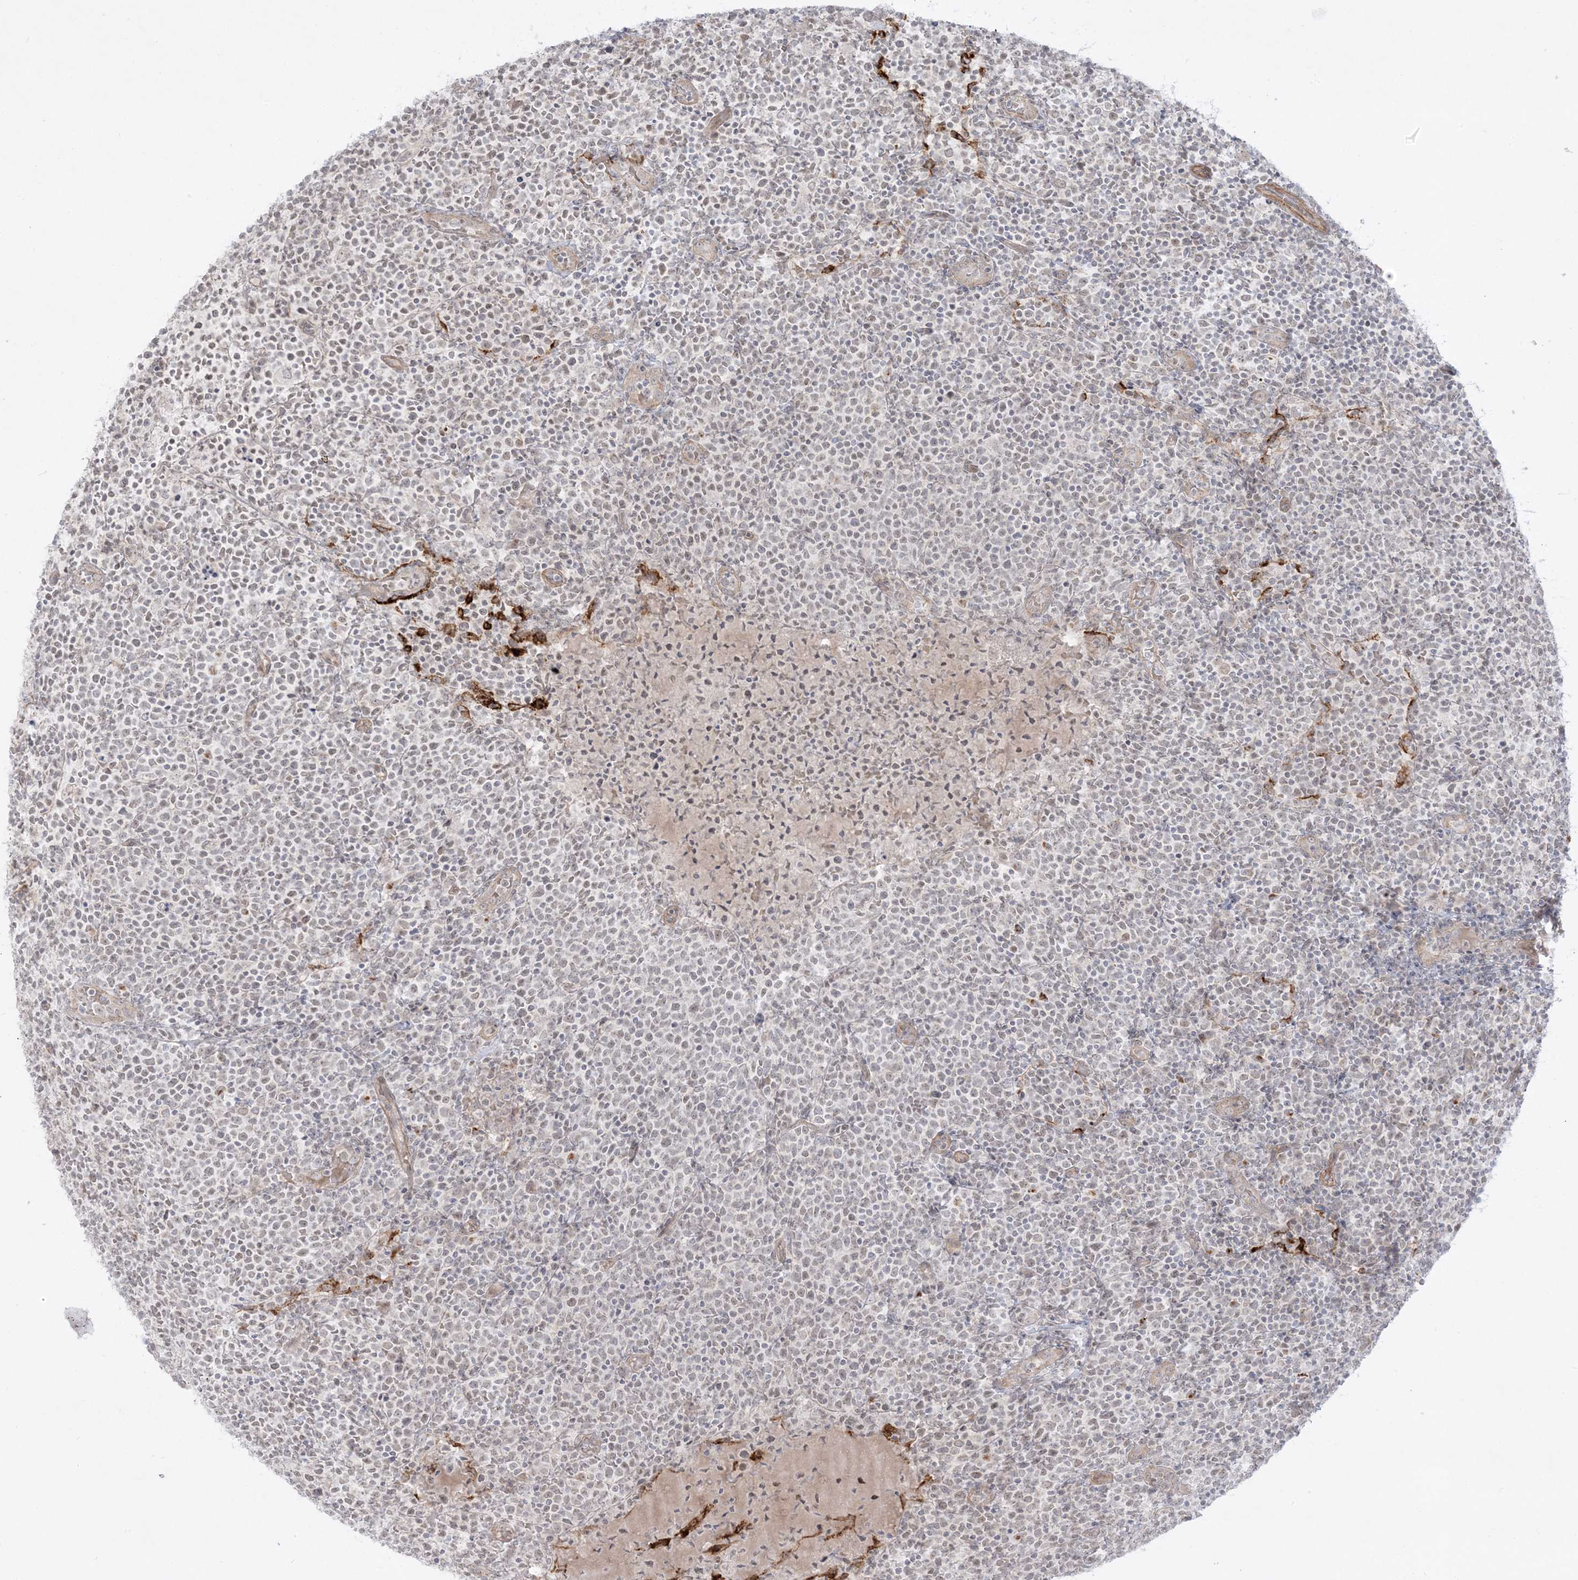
{"staining": {"intensity": "weak", "quantity": ">75%", "location": "nuclear"}, "tissue": "lymphoma", "cell_type": "Tumor cells", "image_type": "cancer", "snomed": [{"axis": "morphology", "description": "Malignant lymphoma, non-Hodgkin's type, High grade"}, {"axis": "topography", "description": "Lymph node"}], "caption": "Protein staining exhibits weak nuclear positivity in approximately >75% of tumor cells in lymphoma.", "gene": "PTK6", "patient": {"sex": "male", "age": 61}}